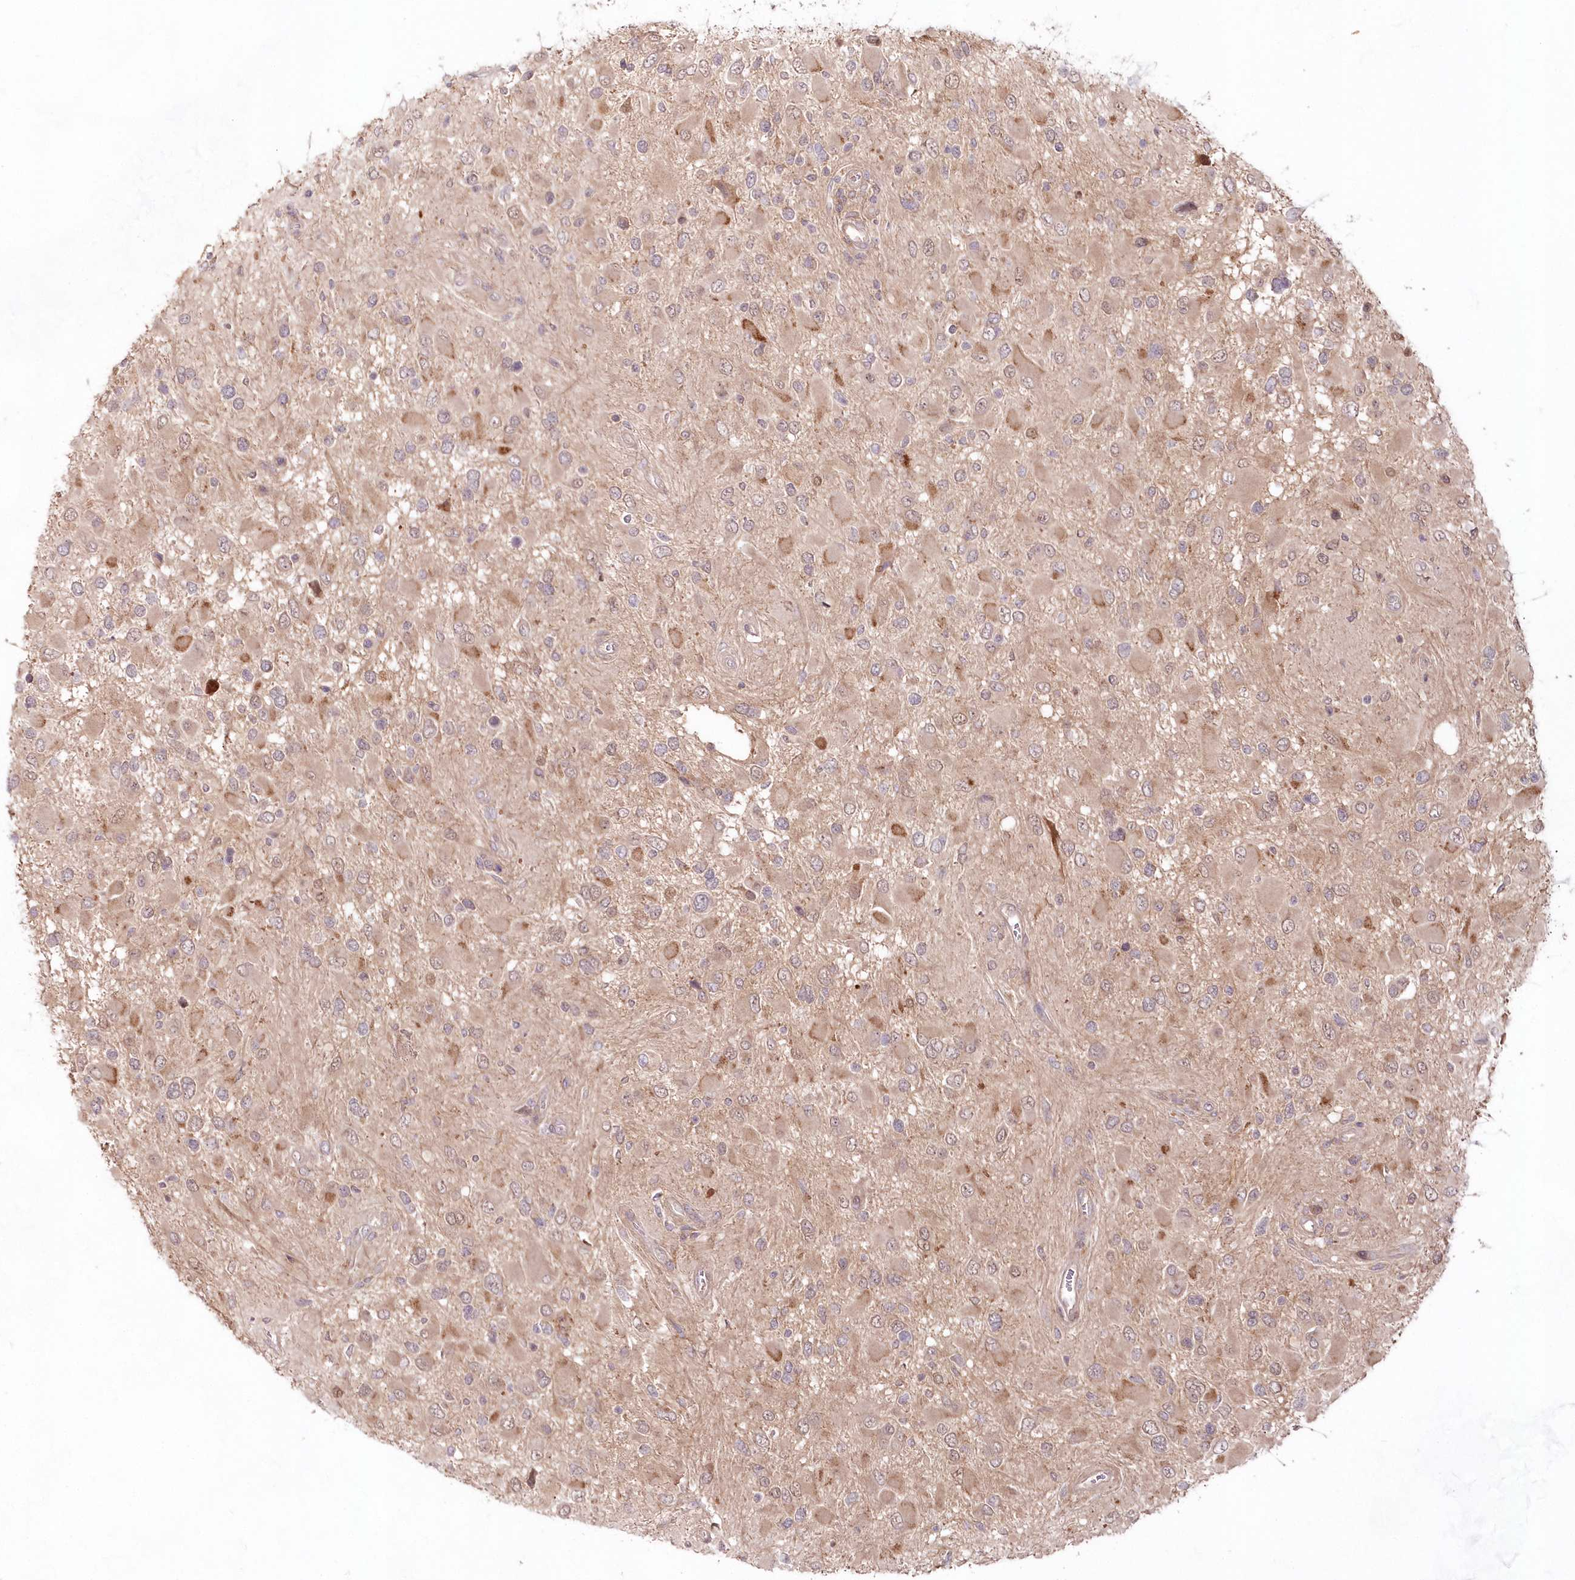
{"staining": {"intensity": "moderate", "quantity": "<25%", "location": "cytoplasmic/membranous"}, "tissue": "glioma", "cell_type": "Tumor cells", "image_type": "cancer", "snomed": [{"axis": "morphology", "description": "Glioma, malignant, High grade"}, {"axis": "topography", "description": "Brain"}], "caption": "This is a photomicrograph of immunohistochemistry staining of malignant high-grade glioma, which shows moderate staining in the cytoplasmic/membranous of tumor cells.", "gene": "IMPA1", "patient": {"sex": "male", "age": 53}}